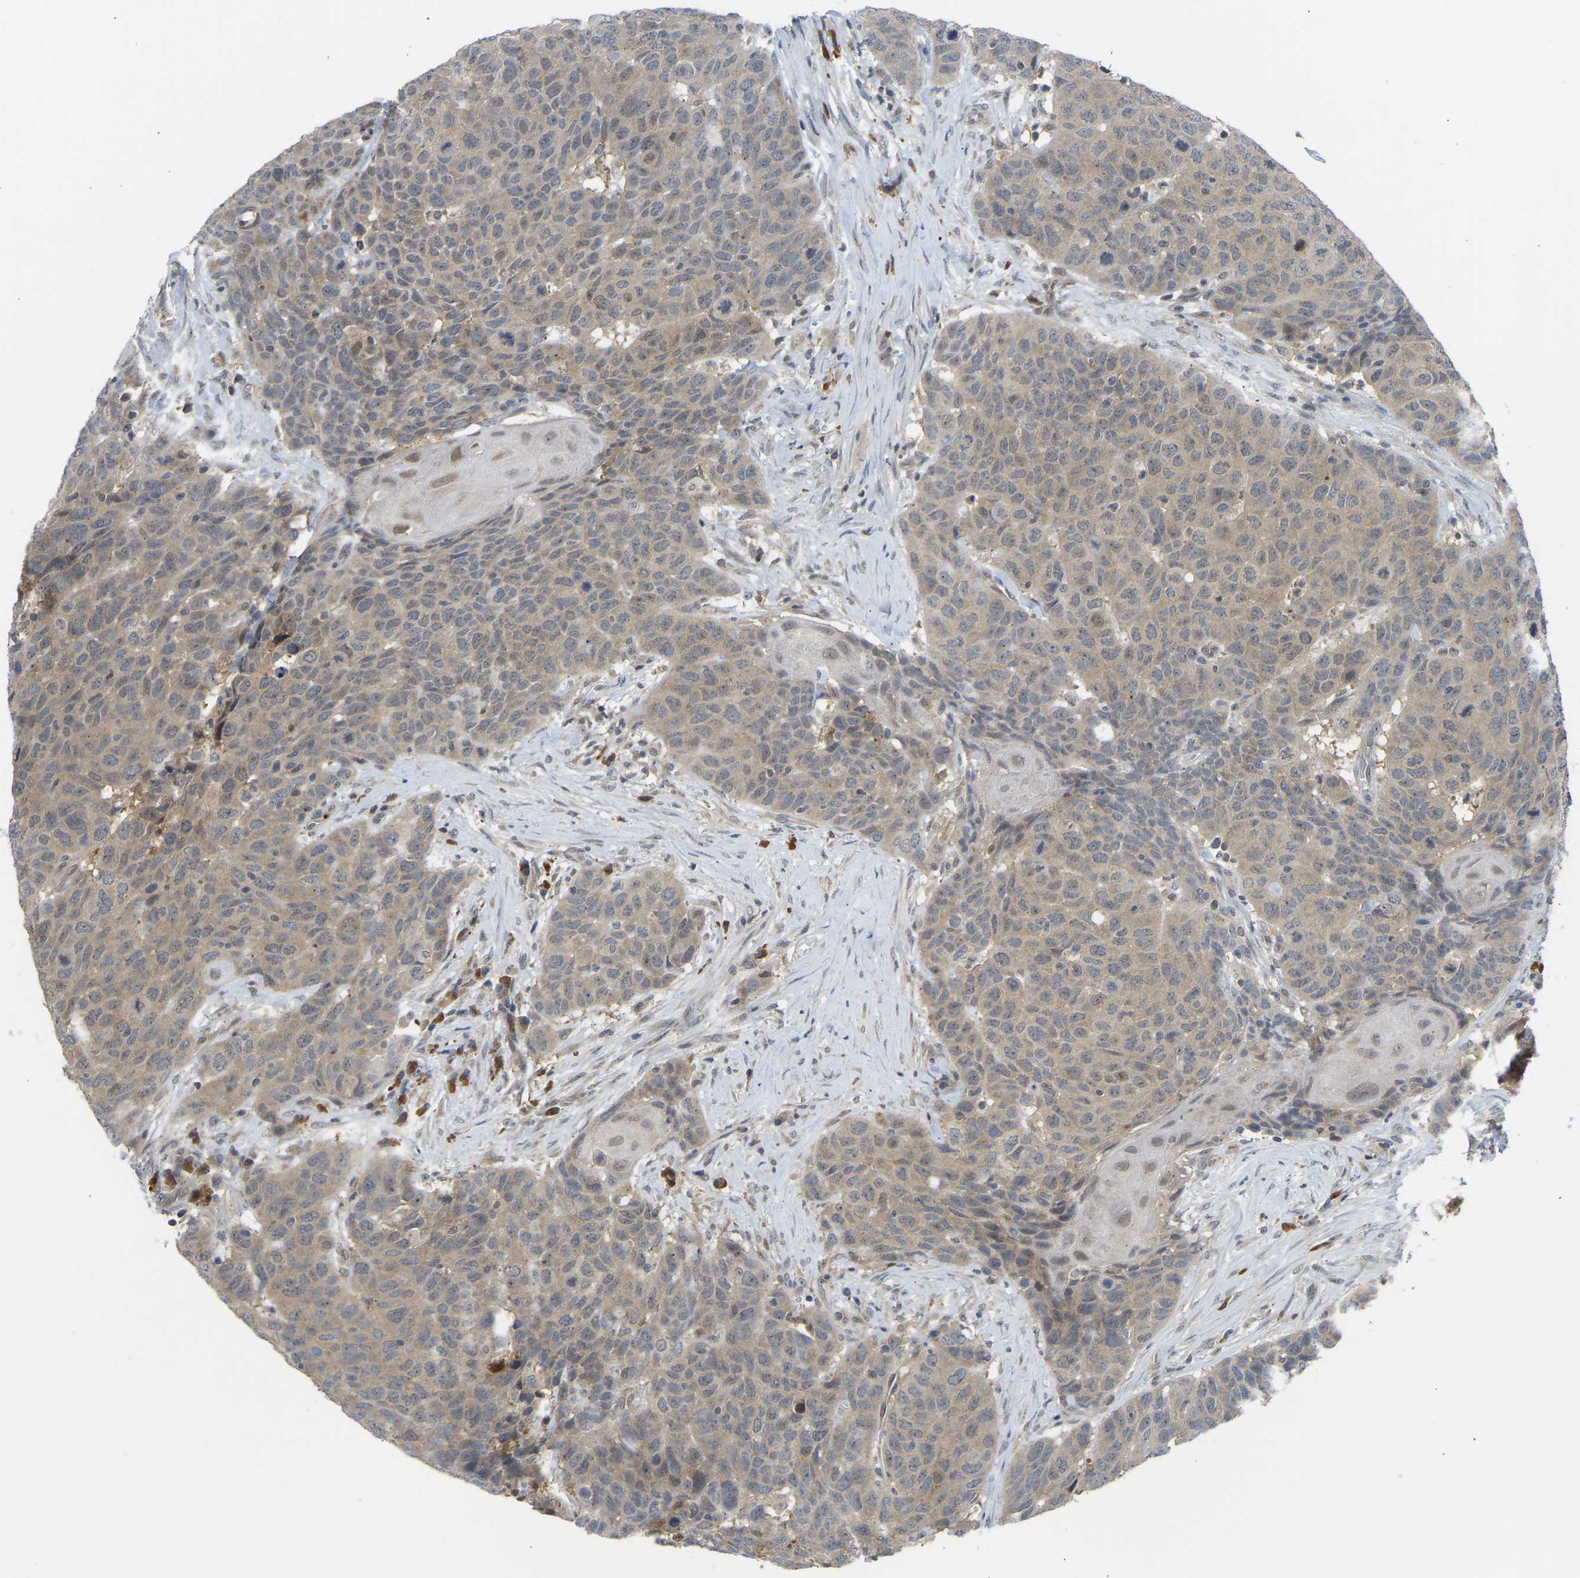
{"staining": {"intensity": "weak", "quantity": "25%-75%", "location": "nuclear"}, "tissue": "head and neck cancer", "cell_type": "Tumor cells", "image_type": "cancer", "snomed": [{"axis": "morphology", "description": "Squamous cell carcinoma, NOS"}, {"axis": "topography", "description": "Head-Neck"}], "caption": "Immunohistochemical staining of human head and neck cancer (squamous cell carcinoma) demonstrates low levels of weak nuclear protein expression in about 25%-75% of tumor cells.", "gene": "ZNF251", "patient": {"sex": "male", "age": 66}}